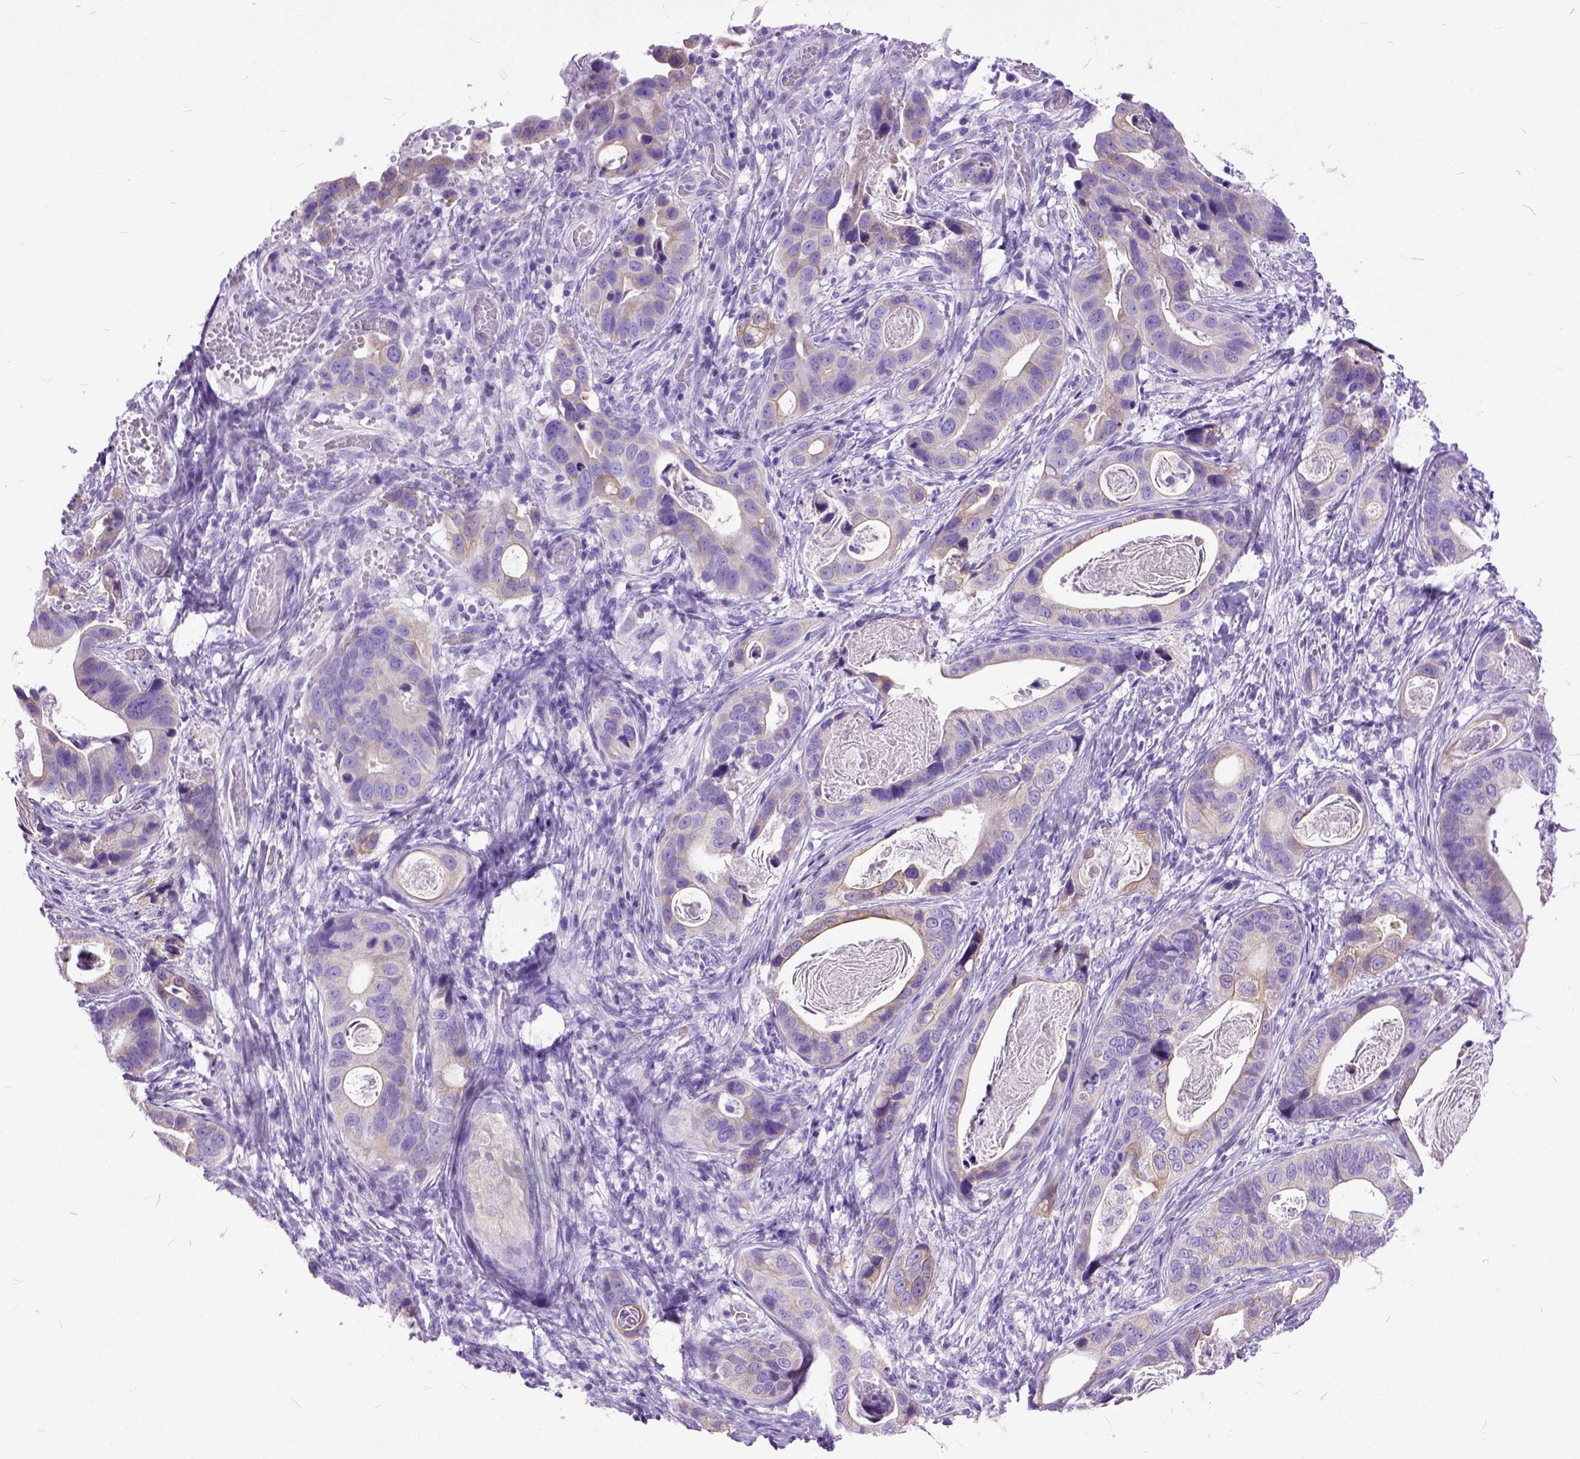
{"staining": {"intensity": "negative", "quantity": "none", "location": "none"}, "tissue": "stomach cancer", "cell_type": "Tumor cells", "image_type": "cancer", "snomed": [{"axis": "morphology", "description": "Adenocarcinoma, NOS"}, {"axis": "topography", "description": "Stomach"}], "caption": "A photomicrograph of human stomach cancer (adenocarcinoma) is negative for staining in tumor cells.", "gene": "PPL", "patient": {"sex": "male", "age": 84}}